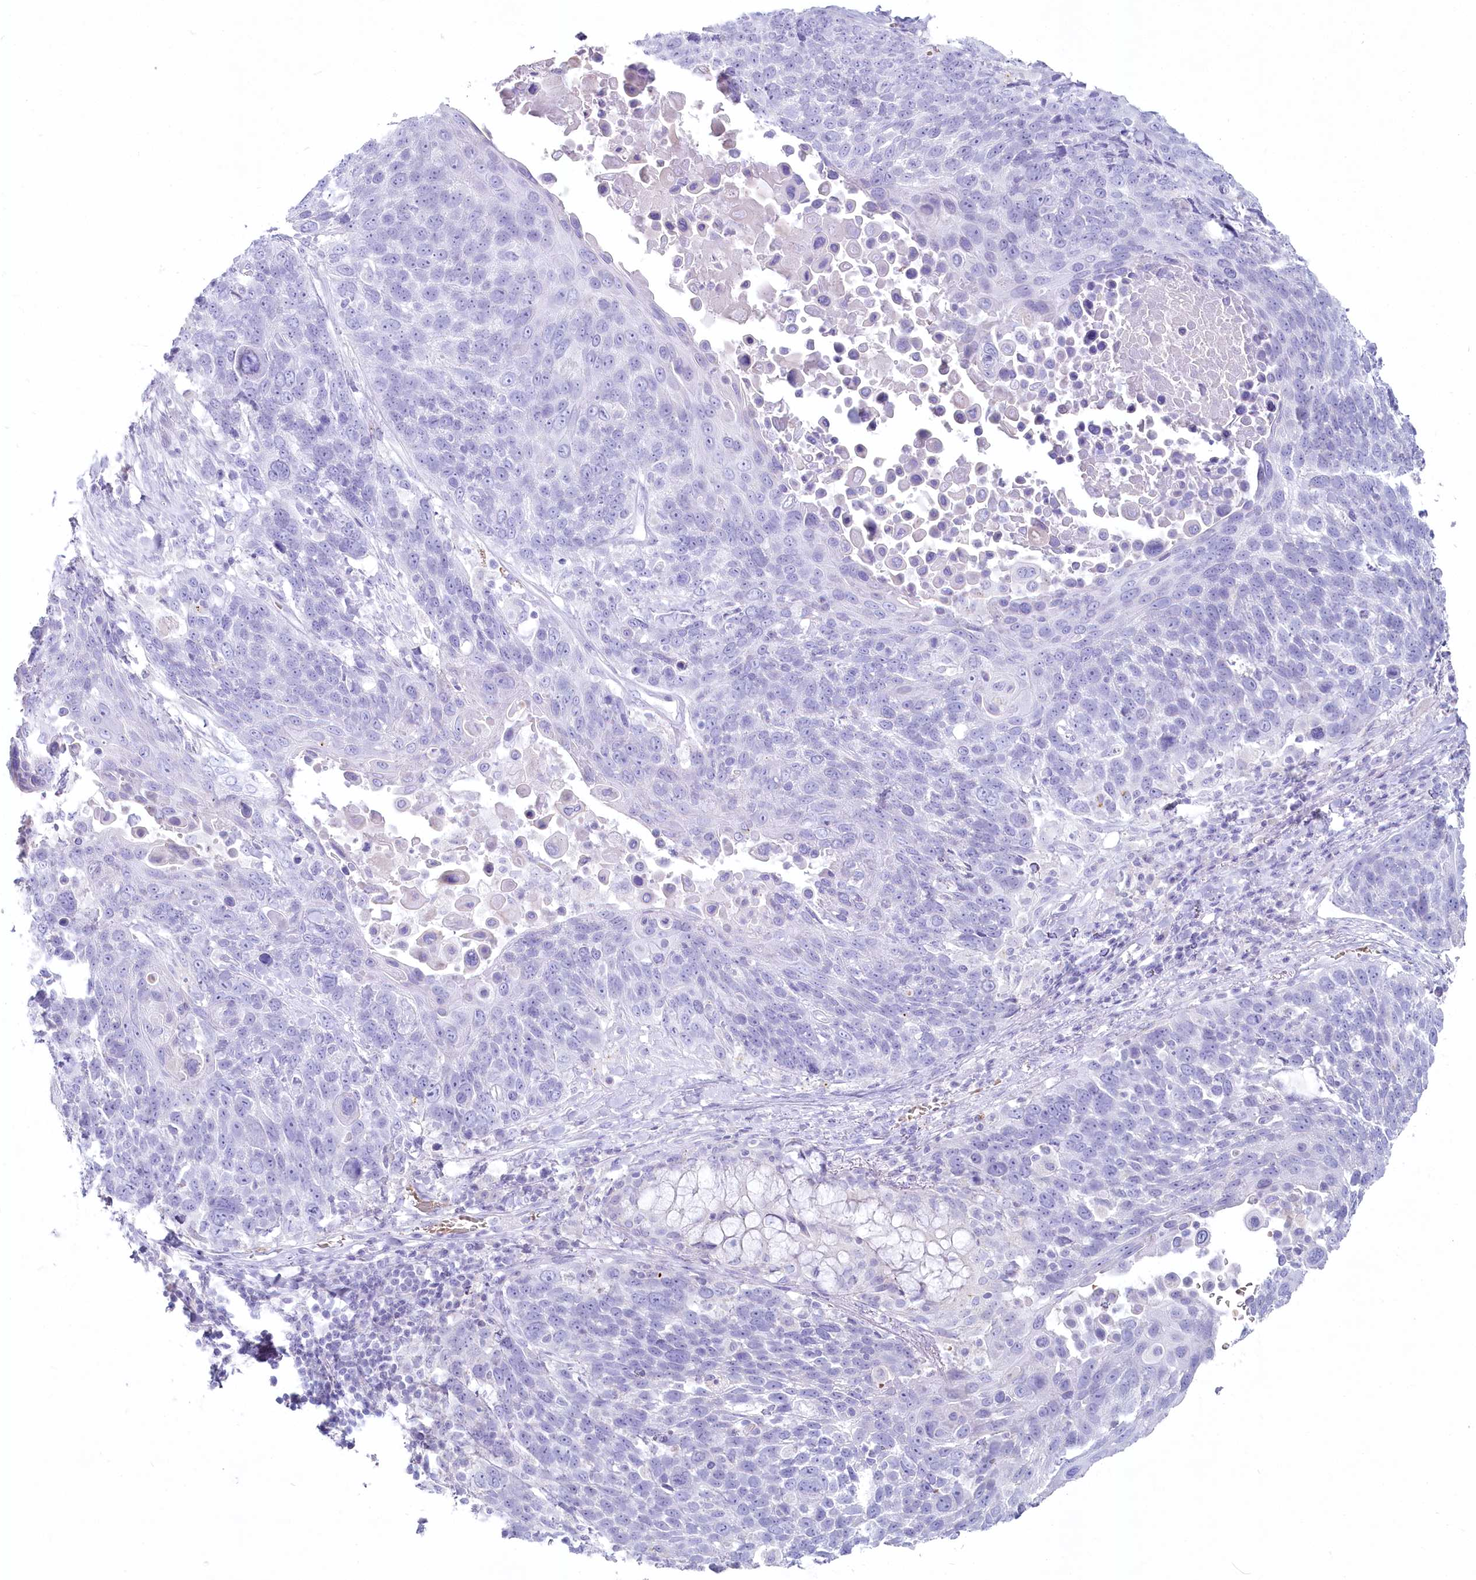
{"staining": {"intensity": "negative", "quantity": "none", "location": "none"}, "tissue": "lung cancer", "cell_type": "Tumor cells", "image_type": "cancer", "snomed": [{"axis": "morphology", "description": "Squamous cell carcinoma, NOS"}, {"axis": "topography", "description": "Lung"}], "caption": "A high-resolution image shows immunohistochemistry (IHC) staining of lung squamous cell carcinoma, which demonstrates no significant staining in tumor cells.", "gene": "IFIT5", "patient": {"sex": "male", "age": 66}}